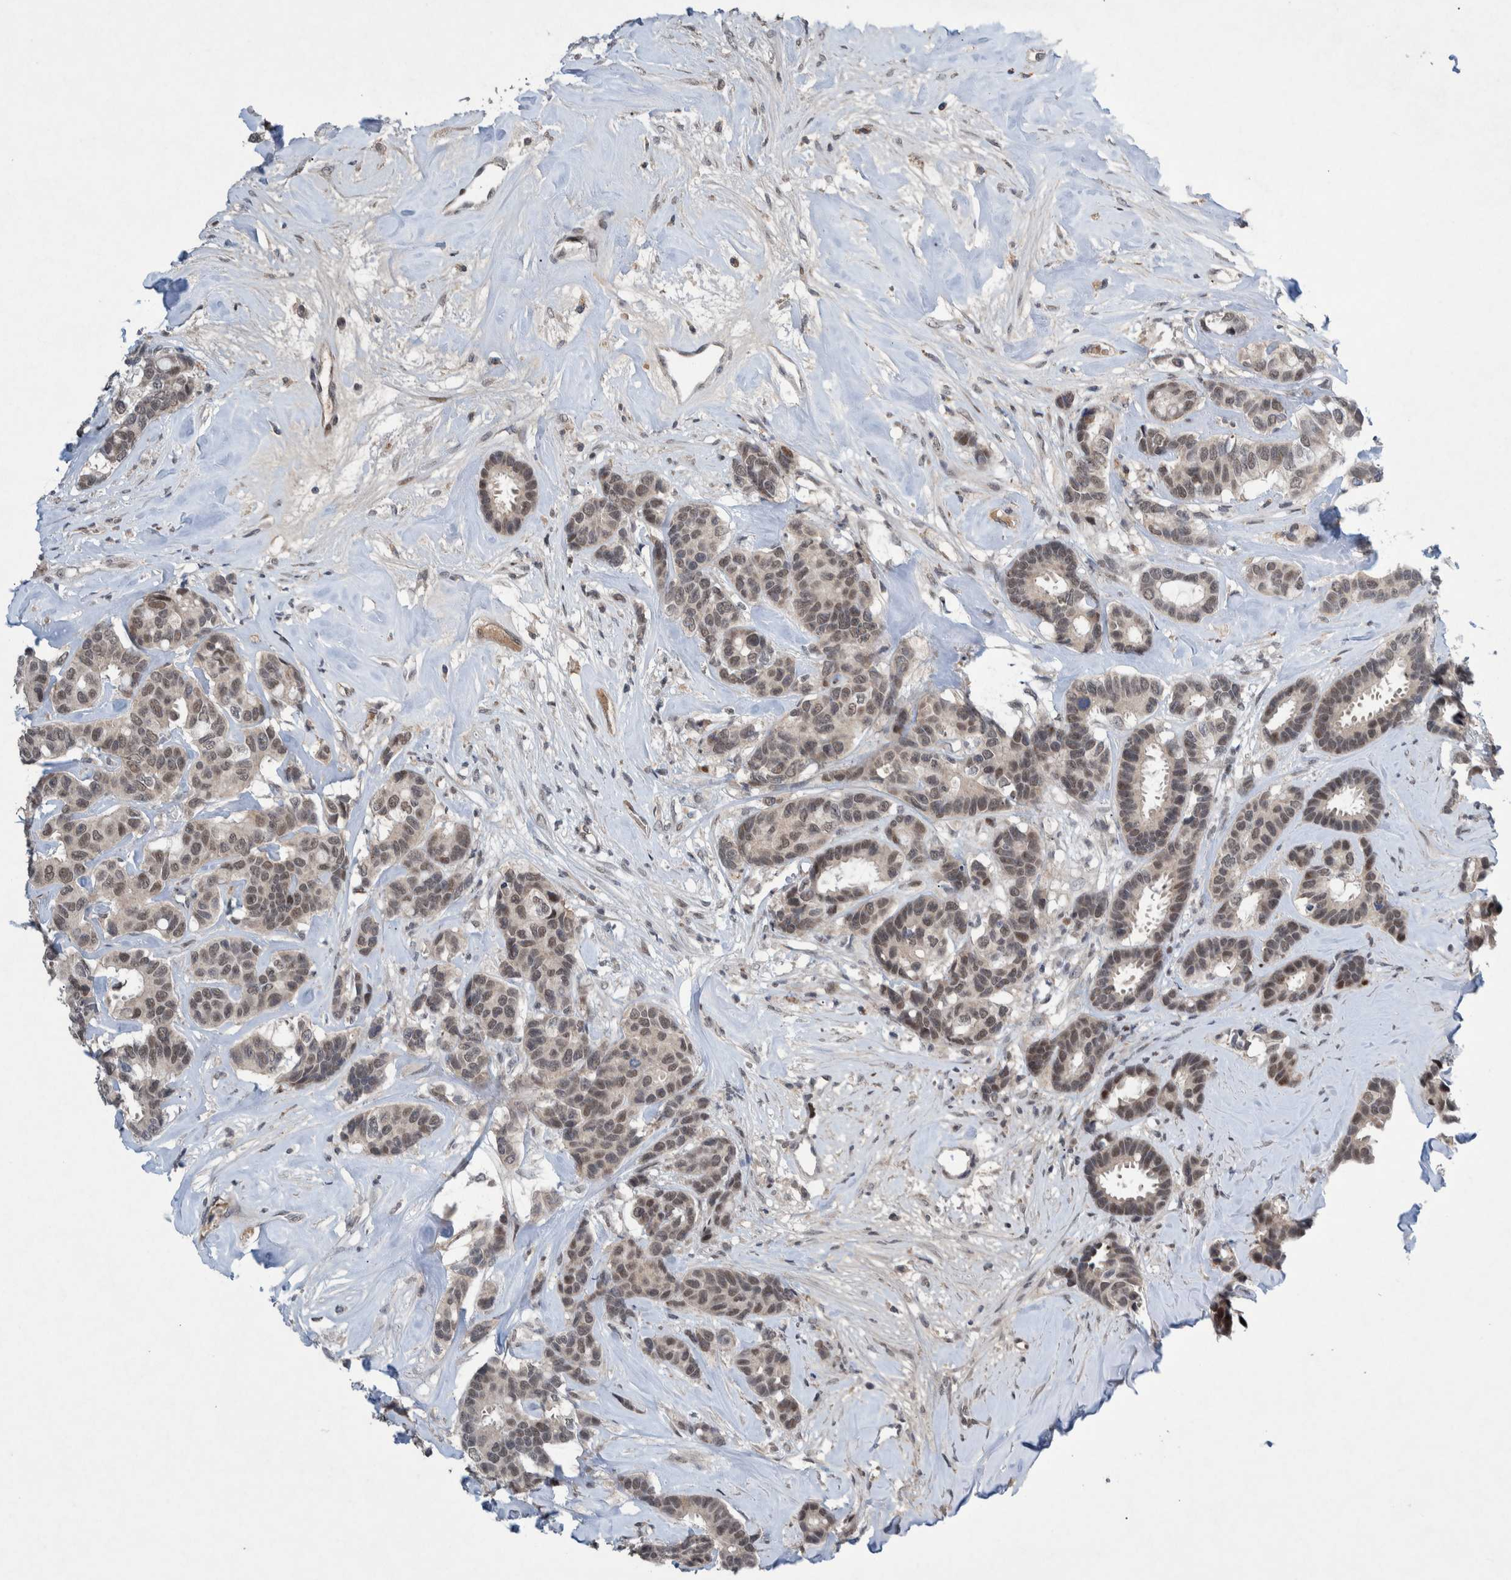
{"staining": {"intensity": "weak", "quantity": ">75%", "location": "nuclear"}, "tissue": "breast cancer", "cell_type": "Tumor cells", "image_type": "cancer", "snomed": [{"axis": "morphology", "description": "Duct carcinoma"}, {"axis": "topography", "description": "Breast"}], "caption": "Immunohistochemistry (IHC) photomicrograph of neoplastic tissue: human breast cancer stained using immunohistochemistry (IHC) demonstrates low levels of weak protein expression localized specifically in the nuclear of tumor cells, appearing as a nuclear brown color.", "gene": "ESRP1", "patient": {"sex": "female", "age": 87}}